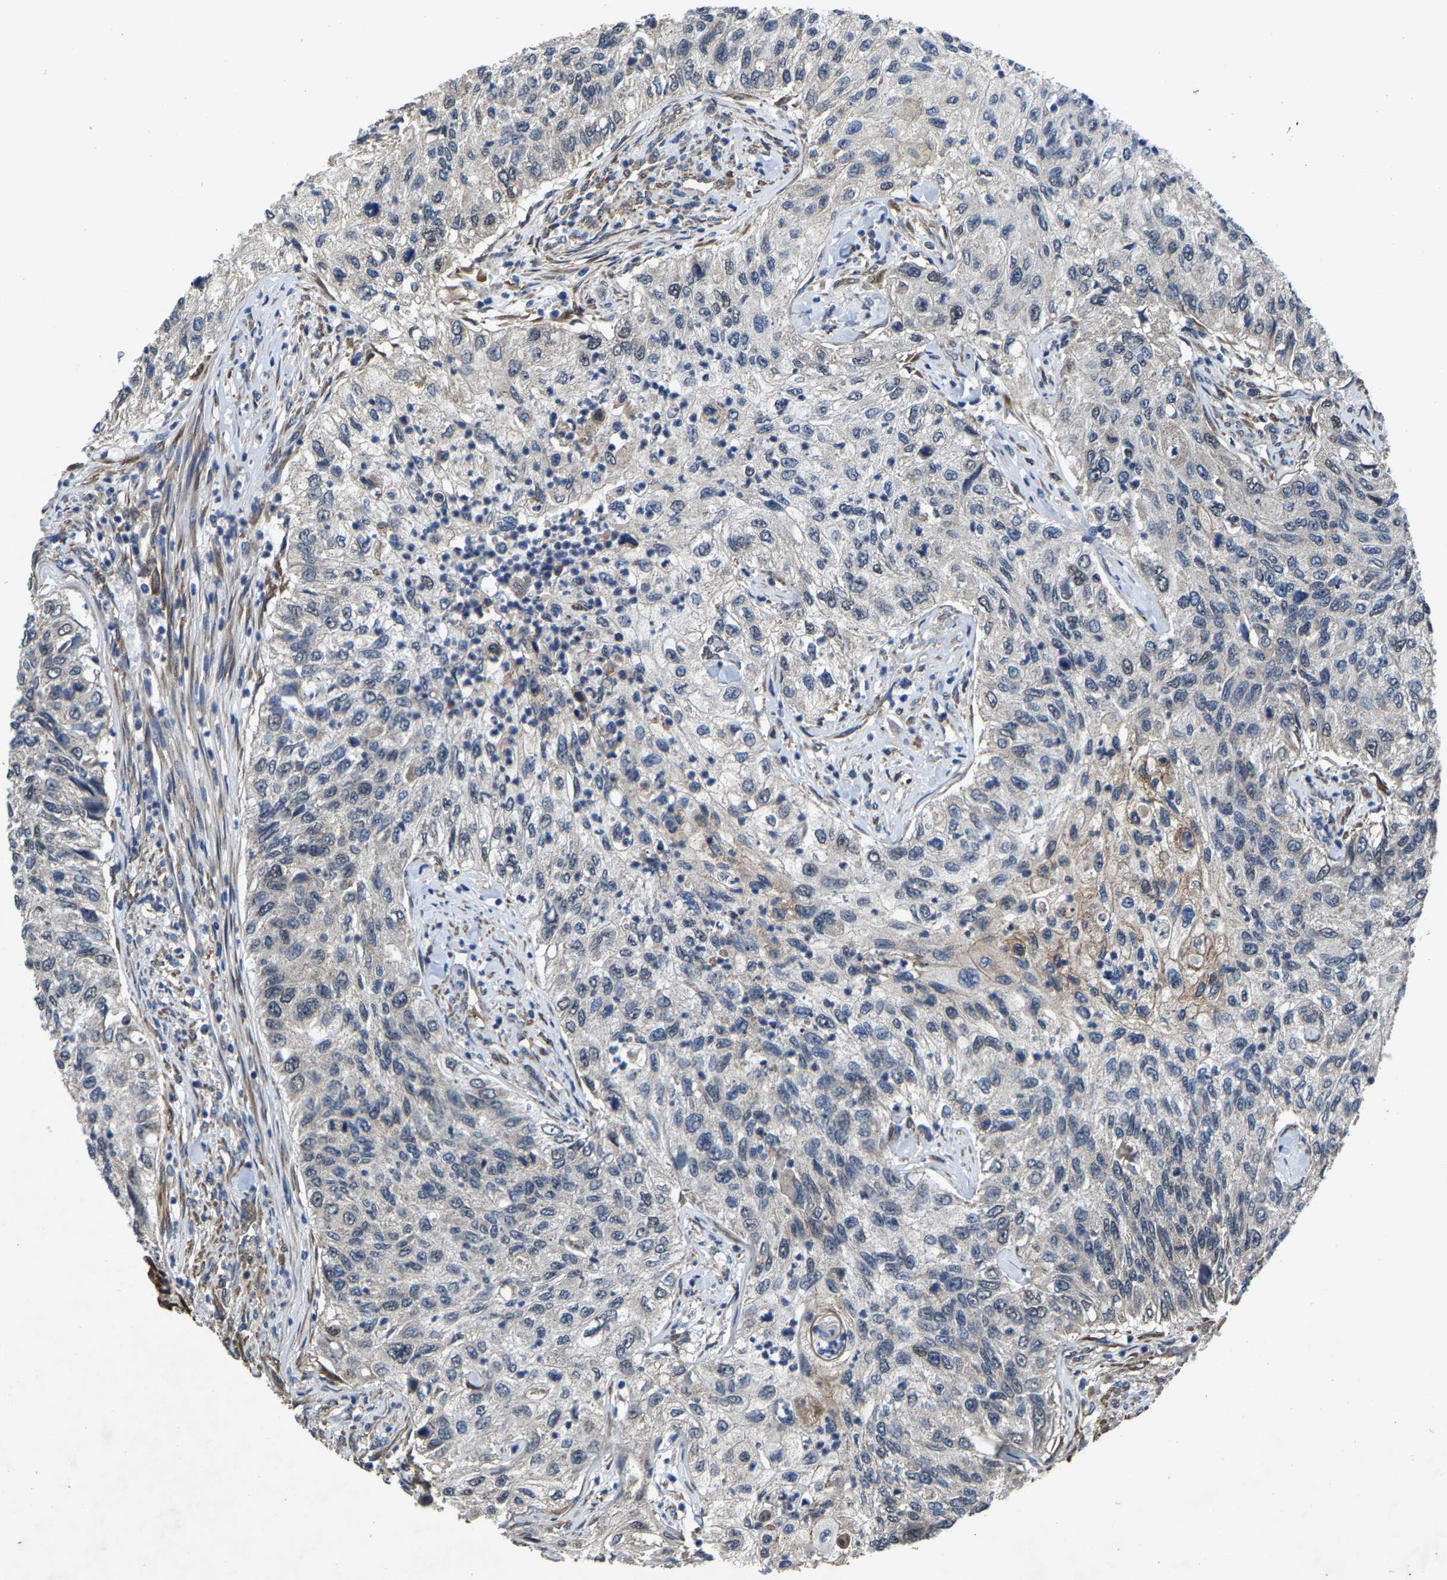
{"staining": {"intensity": "weak", "quantity": "<25%", "location": "cytoplasmic/membranous"}, "tissue": "urothelial cancer", "cell_type": "Tumor cells", "image_type": "cancer", "snomed": [{"axis": "morphology", "description": "Urothelial carcinoma, High grade"}, {"axis": "topography", "description": "Urinary bladder"}], "caption": "Micrograph shows no protein positivity in tumor cells of urothelial cancer tissue. (DAB (3,3'-diaminobenzidine) immunohistochemistry, high magnification).", "gene": "PDP1", "patient": {"sex": "female", "age": 60}}